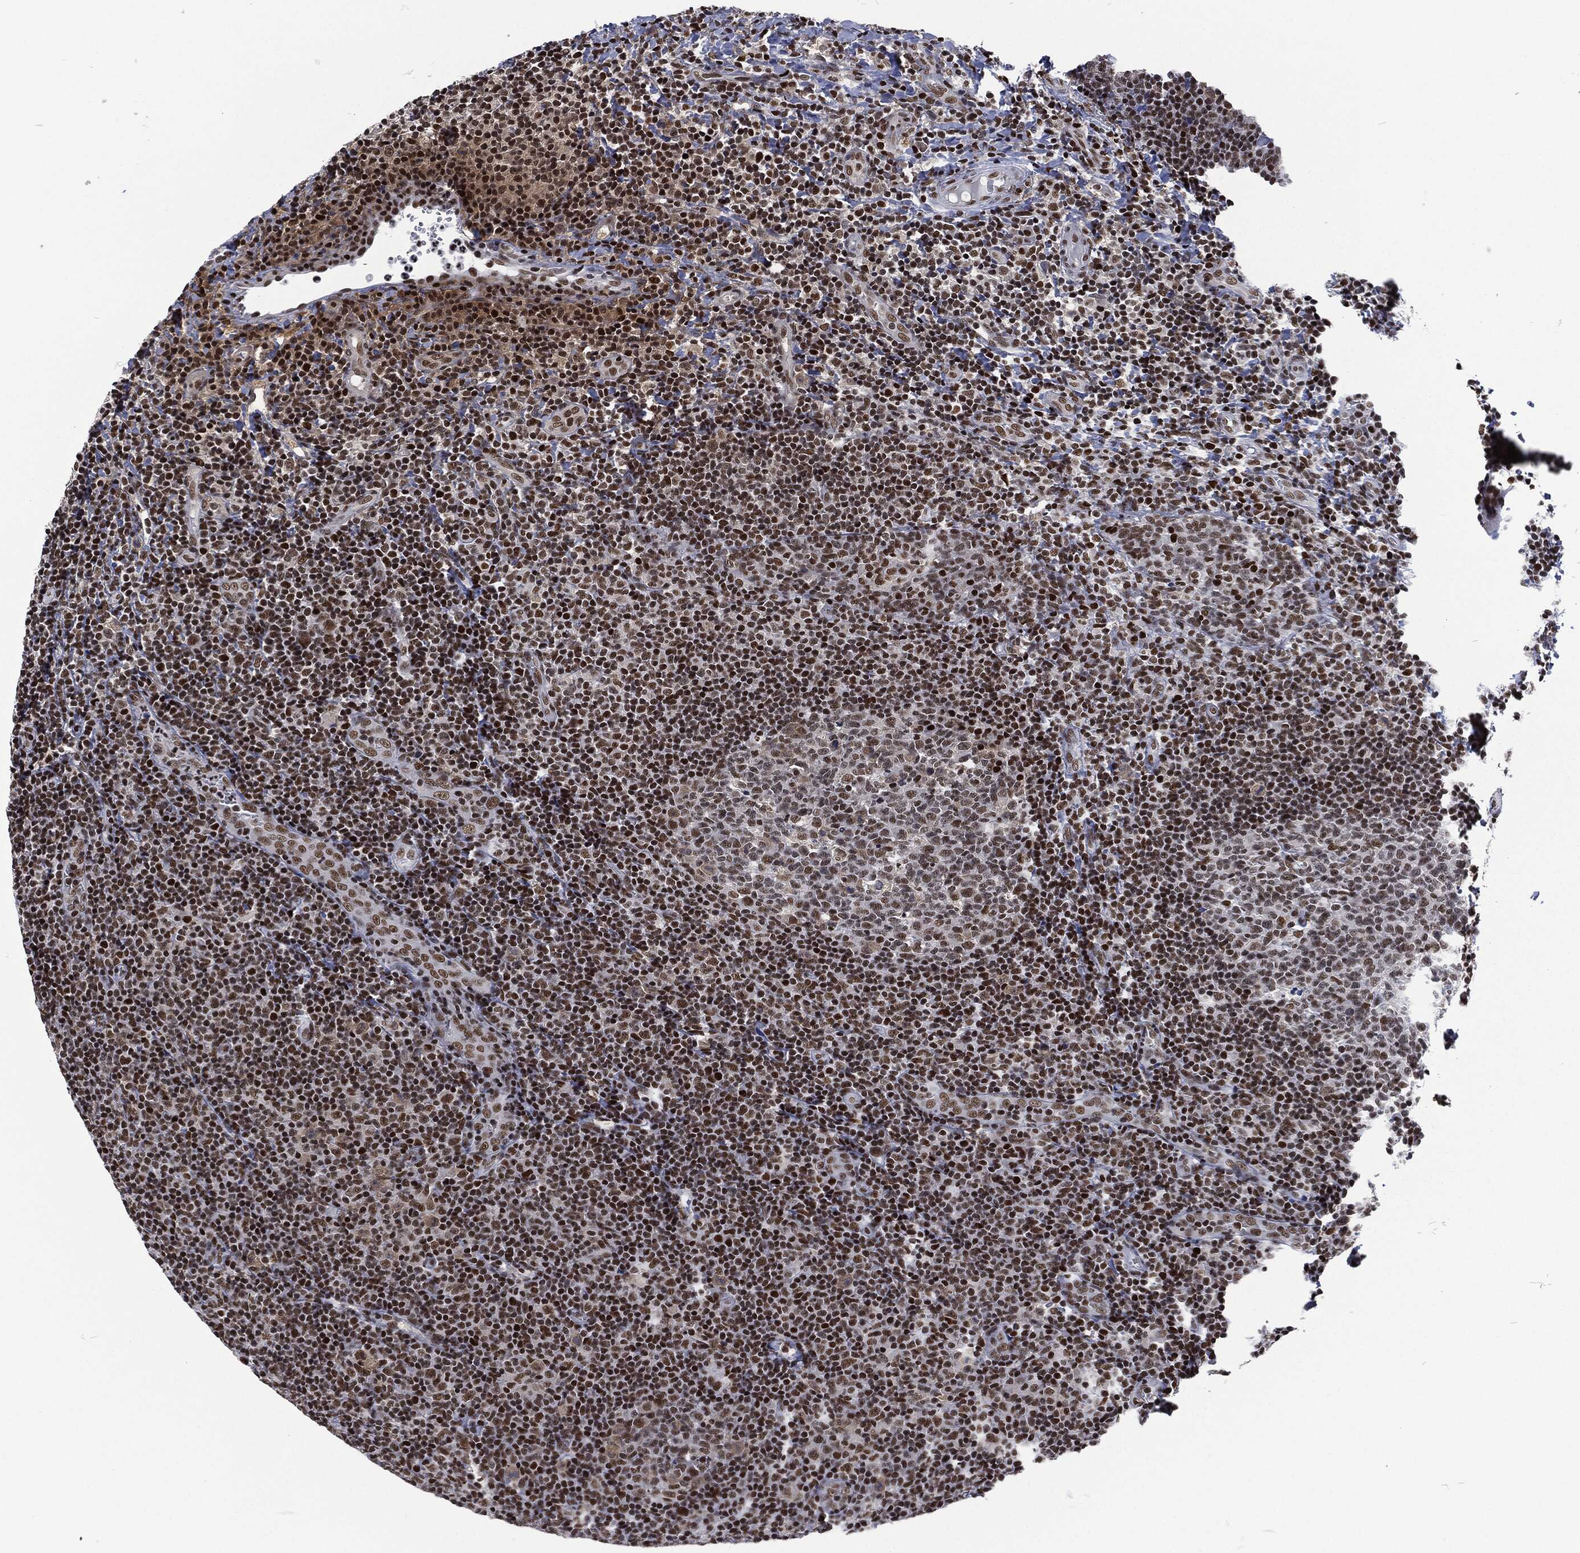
{"staining": {"intensity": "strong", "quantity": "<25%", "location": "nuclear"}, "tissue": "tonsil", "cell_type": "Germinal center cells", "image_type": "normal", "snomed": [{"axis": "morphology", "description": "Normal tissue, NOS"}, {"axis": "topography", "description": "Tonsil"}], "caption": "Immunohistochemical staining of normal tonsil exhibits medium levels of strong nuclear expression in approximately <25% of germinal center cells. (IHC, brightfield microscopy, high magnification).", "gene": "DCPS", "patient": {"sex": "female", "age": 5}}